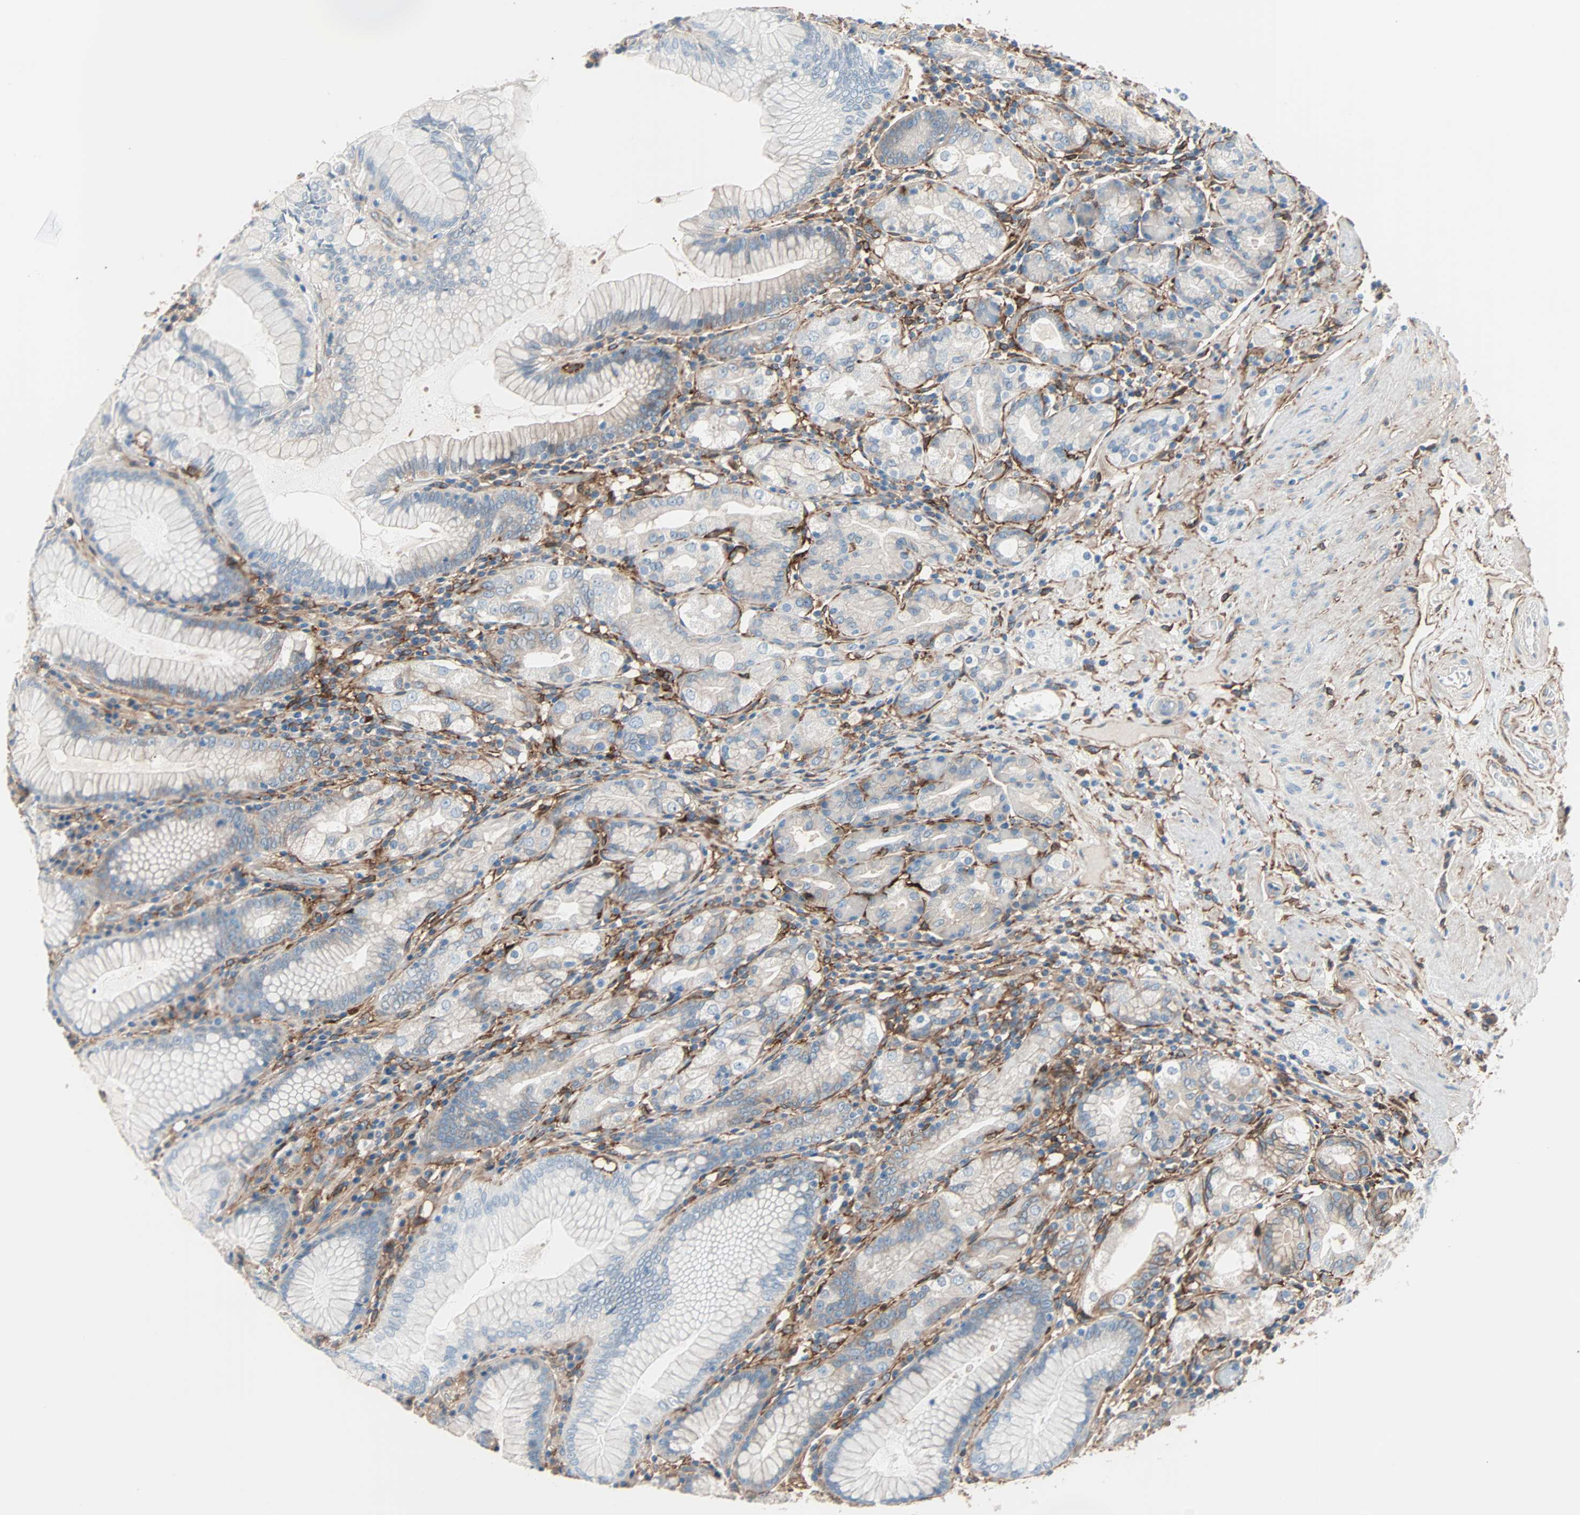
{"staining": {"intensity": "weak", "quantity": ">75%", "location": "cytoplasmic/membranous"}, "tissue": "stomach", "cell_type": "Glandular cells", "image_type": "normal", "snomed": [{"axis": "morphology", "description": "Normal tissue, NOS"}, {"axis": "topography", "description": "Stomach, lower"}], "caption": "Glandular cells exhibit low levels of weak cytoplasmic/membranous staining in approximately >75% of cells in normal human stomach.", "gene": "EPB41L2", "patient": {"sex": "female", "age": 76}}